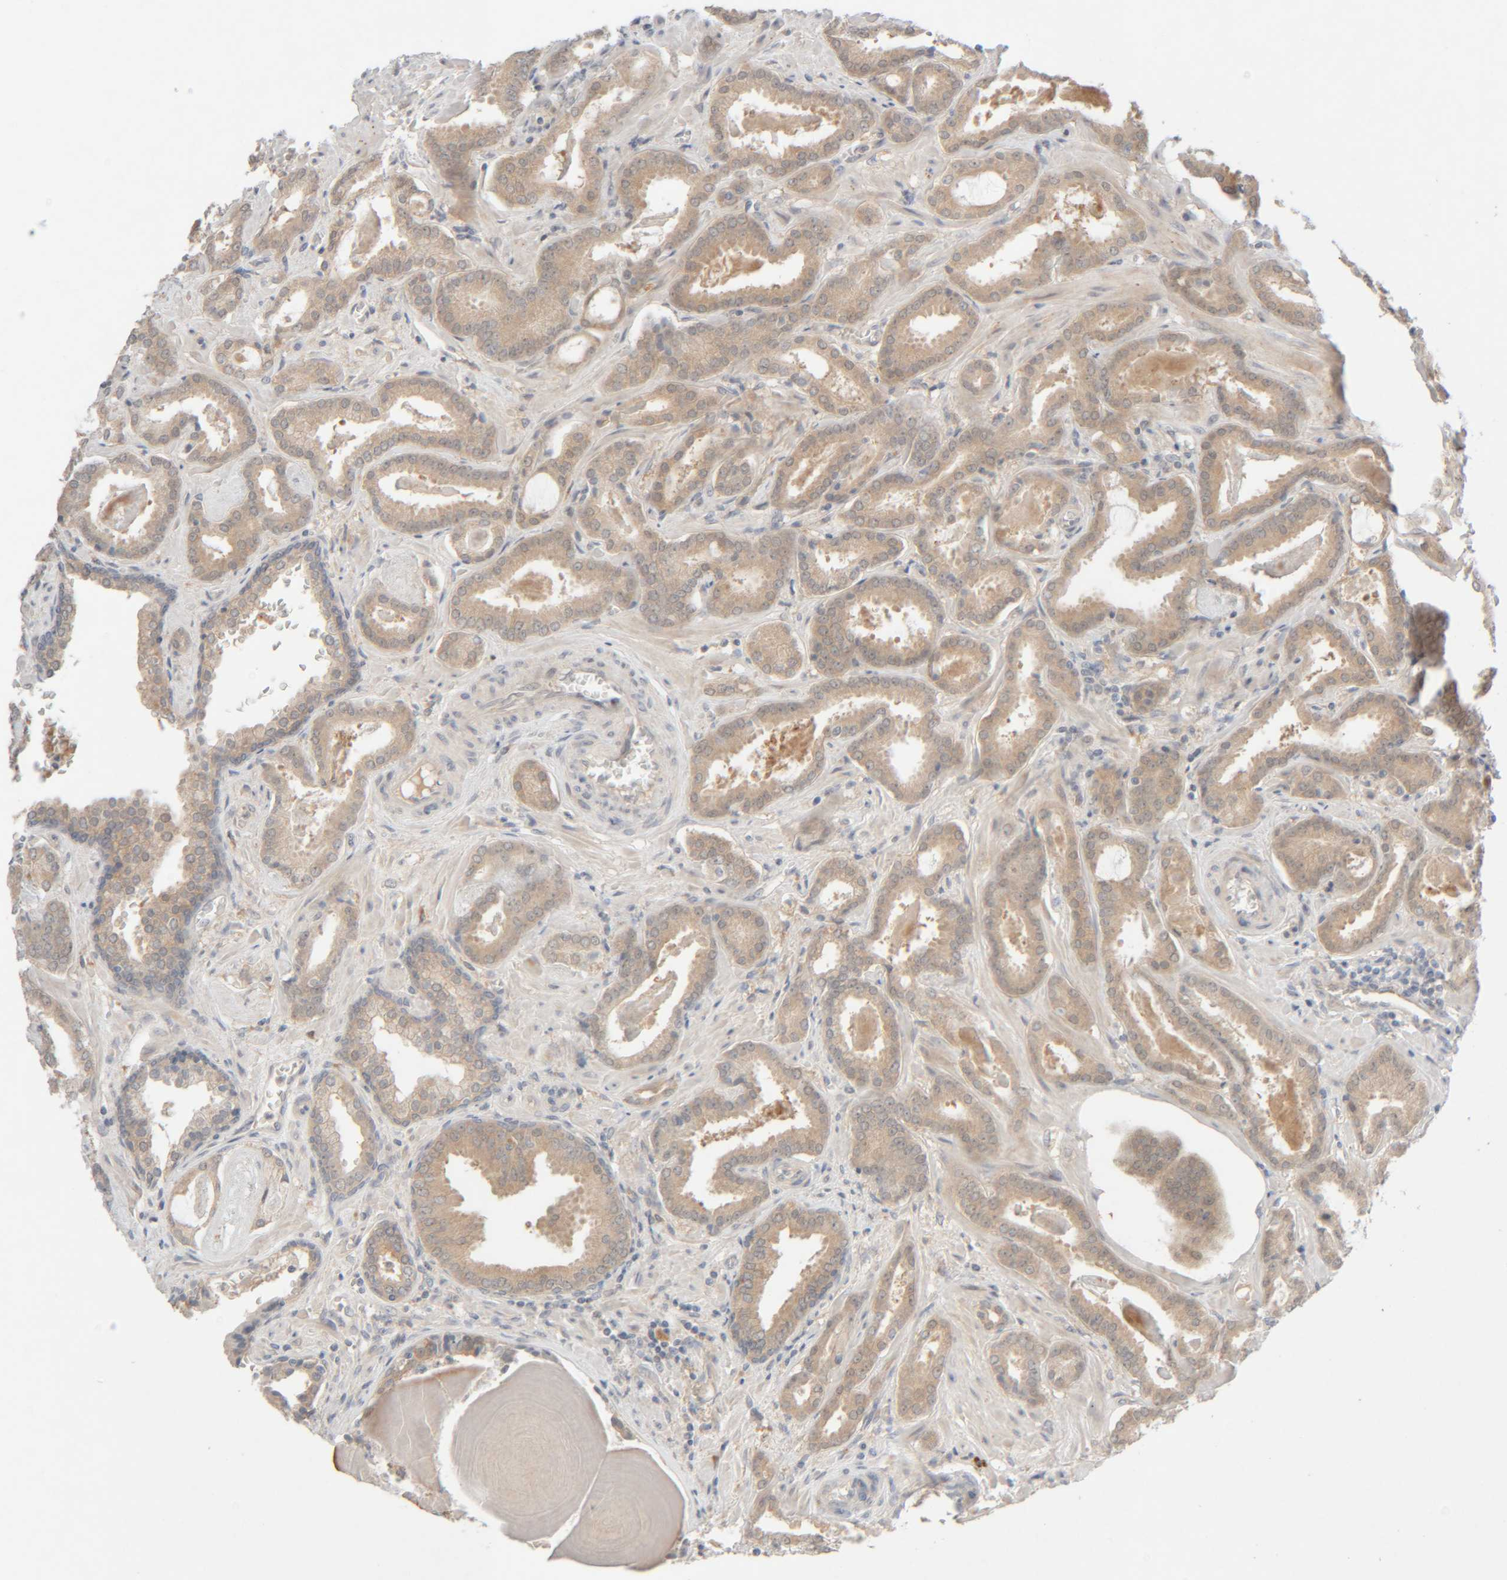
{"staining": {"intensity": "weak", "quantity": ">75%", "location": "cytoplasmic/membranous"}, "tissue": "prostate cancer", "cell_type": "Tumor cells", "image_type": "cancer", "snomed": [{"axis": "morphology", "description": "Adenocarcinoma, Low grade"}, {"axis": "topography", "description": "Prostate"}], "caption": "Immunohistochemistry image of prostate cancer (low-grade adenocarcinoma) stained for a protein (brown), which exhibits low levels of weak cytoplasmic/membranous positivity in about >75% of tumor cells.", "gene": "CHKA", "patient": {"sex": "male", "age": 53}}